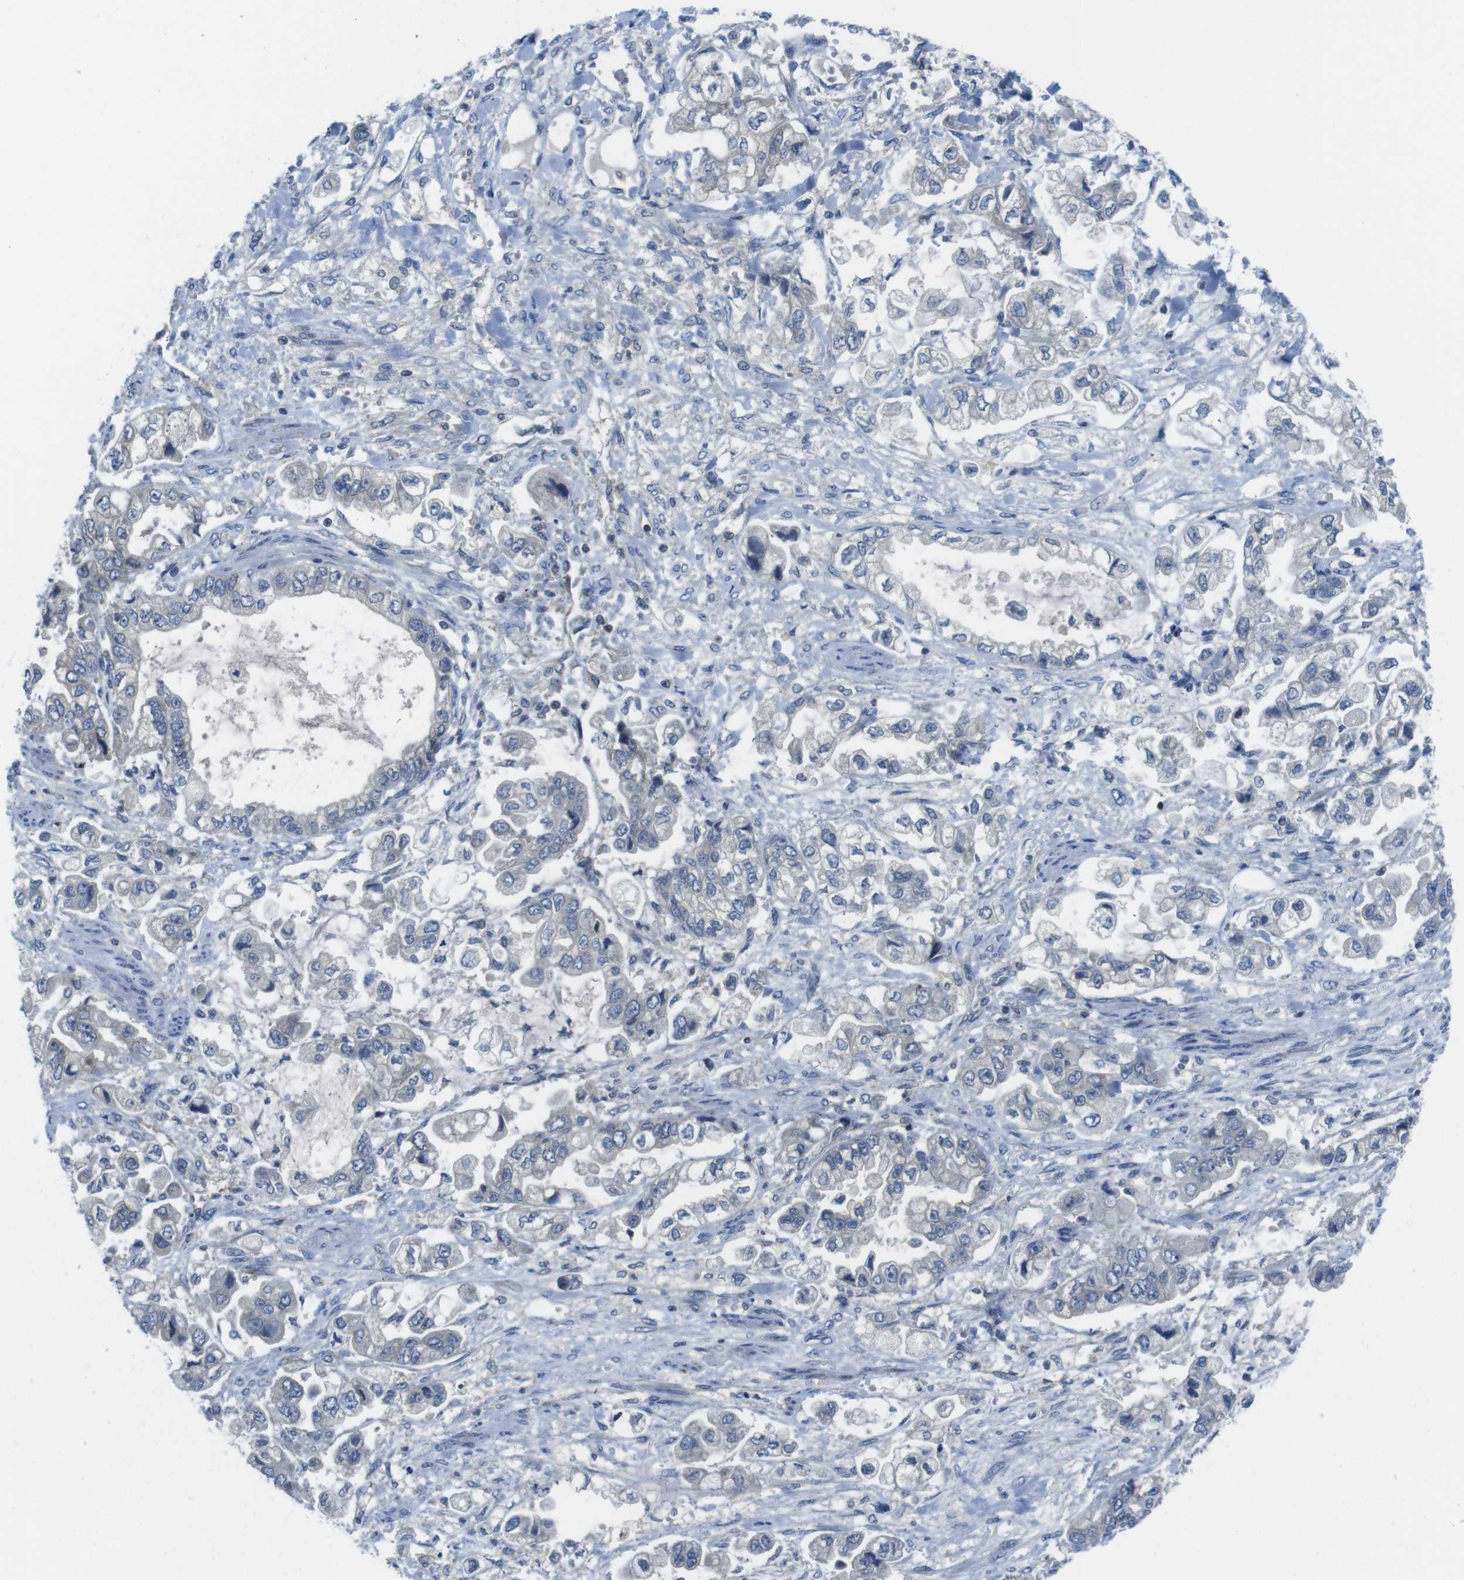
{"staining": {"intensity": "negative", "quantity": "none", "location": "none"}, "tissue": "stomach cancer", "cell_type": "Tumor cells", "image_type": "cancer", "snomed": [{"axis": "morphology", "description": "Normal tissue, NOS"}, {"axis": "morphology", "description": "Adenocarcinoma, NOS"}, {"axis": "topography", "description": "Stomach"}], "caption": "This histopathology image is of stomach cancer (adenocarcinoma) stained with immunohistochemistry (IHC) to label a protein in brown with the nuclei are counter-stained blue. There is no staining in tumor cells. Brightfield microscopy of immunohistochemistry stained with DAB (3,3'-diaminobenzidine) (brown) and hematoxylin (blue), captured at high magnification.", "gene": "PIK3CD", "patient": {"sex": "male", "age": 62}}